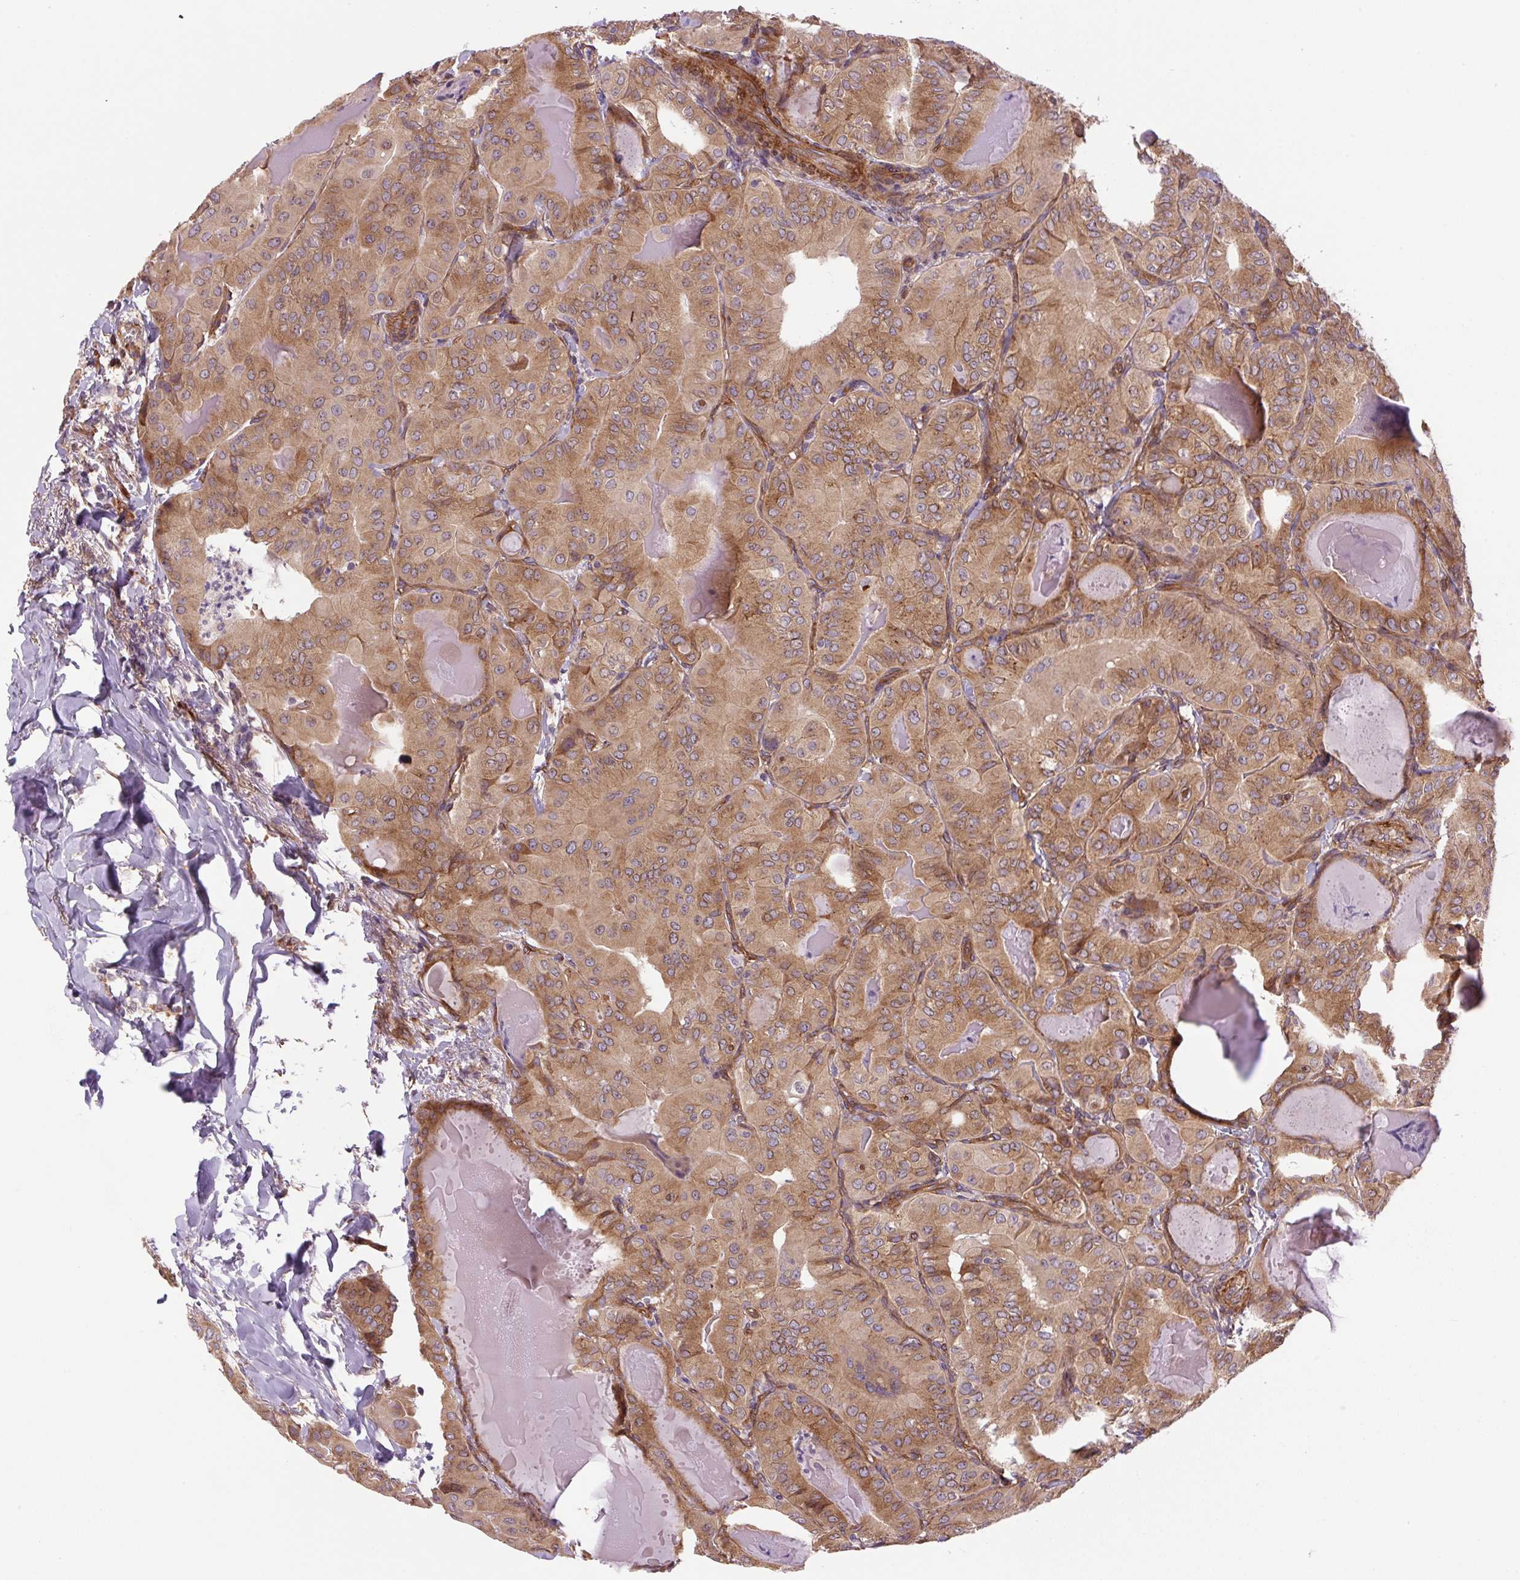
{"staining": {"intensity": "moderate", "quantity": ">75%", "location": "cytoplasmic/membranous"}, "tissue": "thyroid cancer", "cell_type": "Tumor cells", "image_type": "cancer", "snomed": [{"axis": "morphology", "description": "Papillary adenocarcinoma, NOS"}, {"axis": "topography", "description": "Thyroid gland"}], "caption": "Protein staining reveals moderate cytoplasmic/membranous staining in about >75% of tumor cells in thyroid cancer (papillary adenocarcinoma).", "gene": "SEPTIN10", "patient": {"sex": "female", "age": 68}}